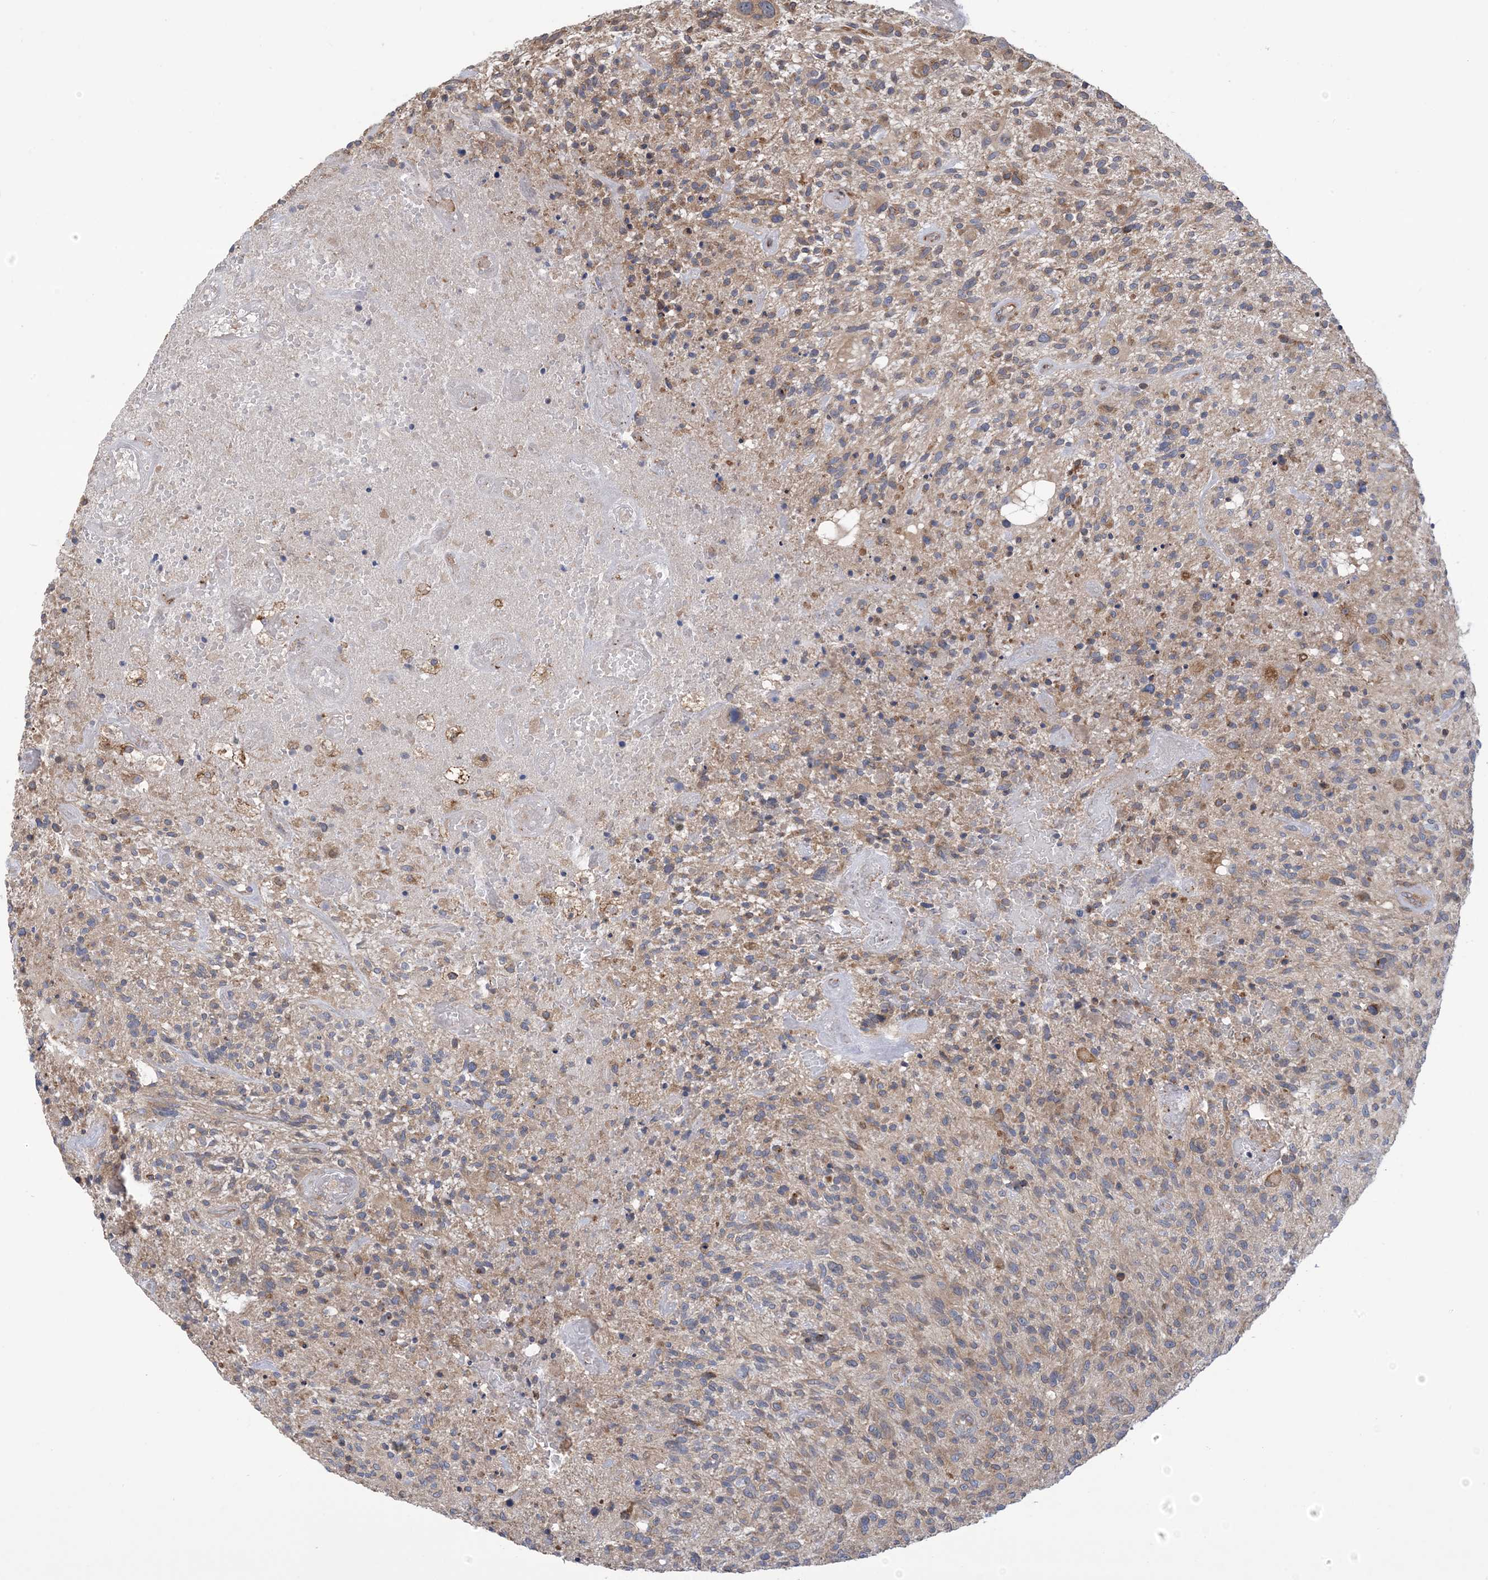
{"staining": {"intensity": "moderate", "quantity": "<25%", "location": "cytoplasmic/membranous"}, "tissue": "glioma", "cell_type": "Tumor cells", "image_type": "cancer", "snomed": [{"axis": "morphology", "description": "Glioma, malignant, High grade"}, {"axis": "topography", "description": "Brain"}], "caption": "Protein expression by IHC demonstrates moderate cytoplasmic/membranous positivity in about <25% of tumor cells in malignant high-grade glioma.", "gene": "CLEC16A", "patient": {"sex": "male", "age": 47}}